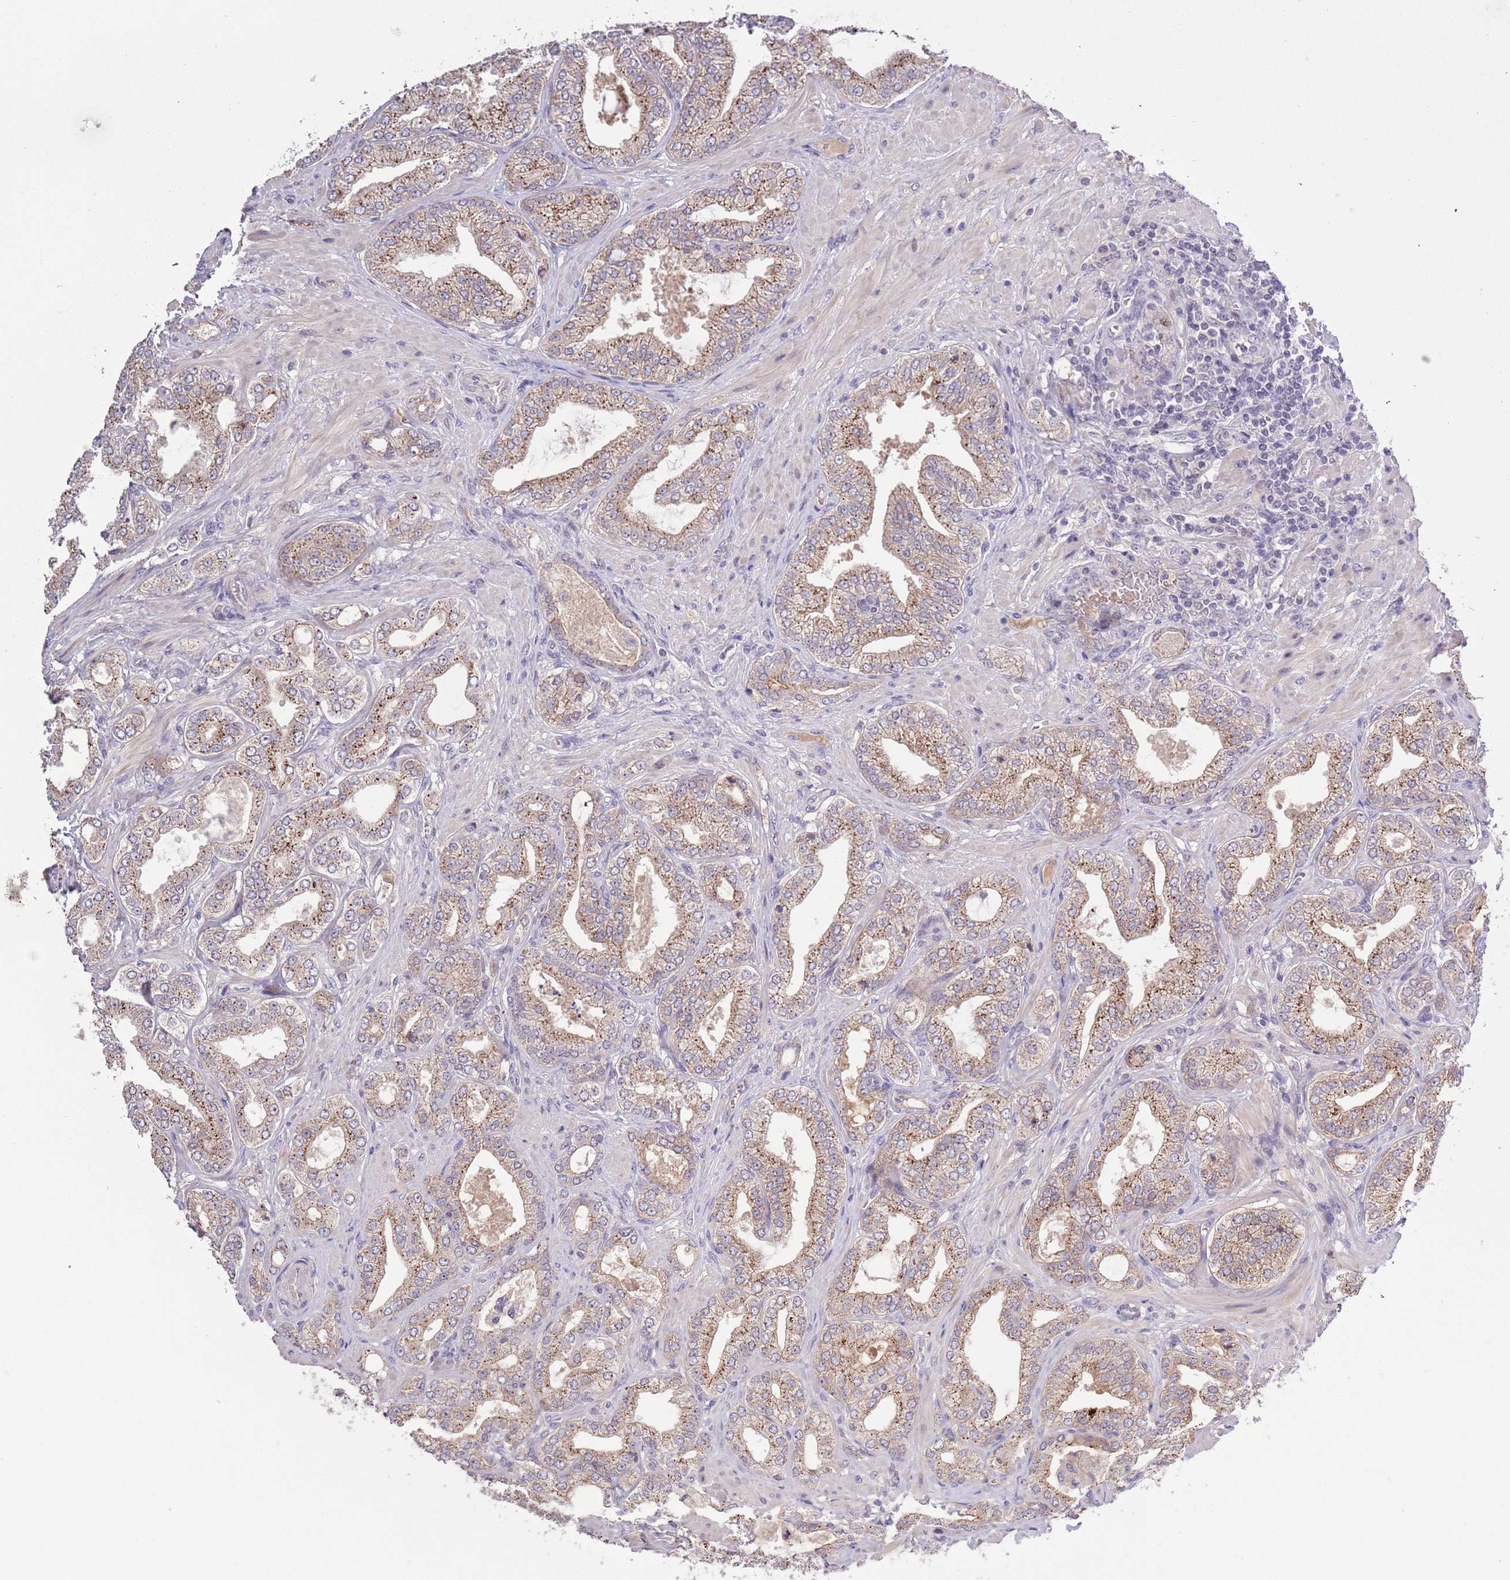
{"staining": {"intensity": "moderate", "quantity": ">75%", "location": "cytoplasmic/membranous"}, "tissue": "prostate cancer", "cell_type": "Tumor cells", "image_type": "cancer", "snomed": [{"axis": "morphology", "description": "Adenocarcinoma, Low grade"}, {"axis": "topography", "description": "Prostate"}], "caption": "Protein expression analysis of human prostate cancer reveals moderate cytoplasmic/membranous expression in approximately >75% of tumor cells.", "gene": "SHROOM3", "patient": {"sex": "male", "age": 63}}